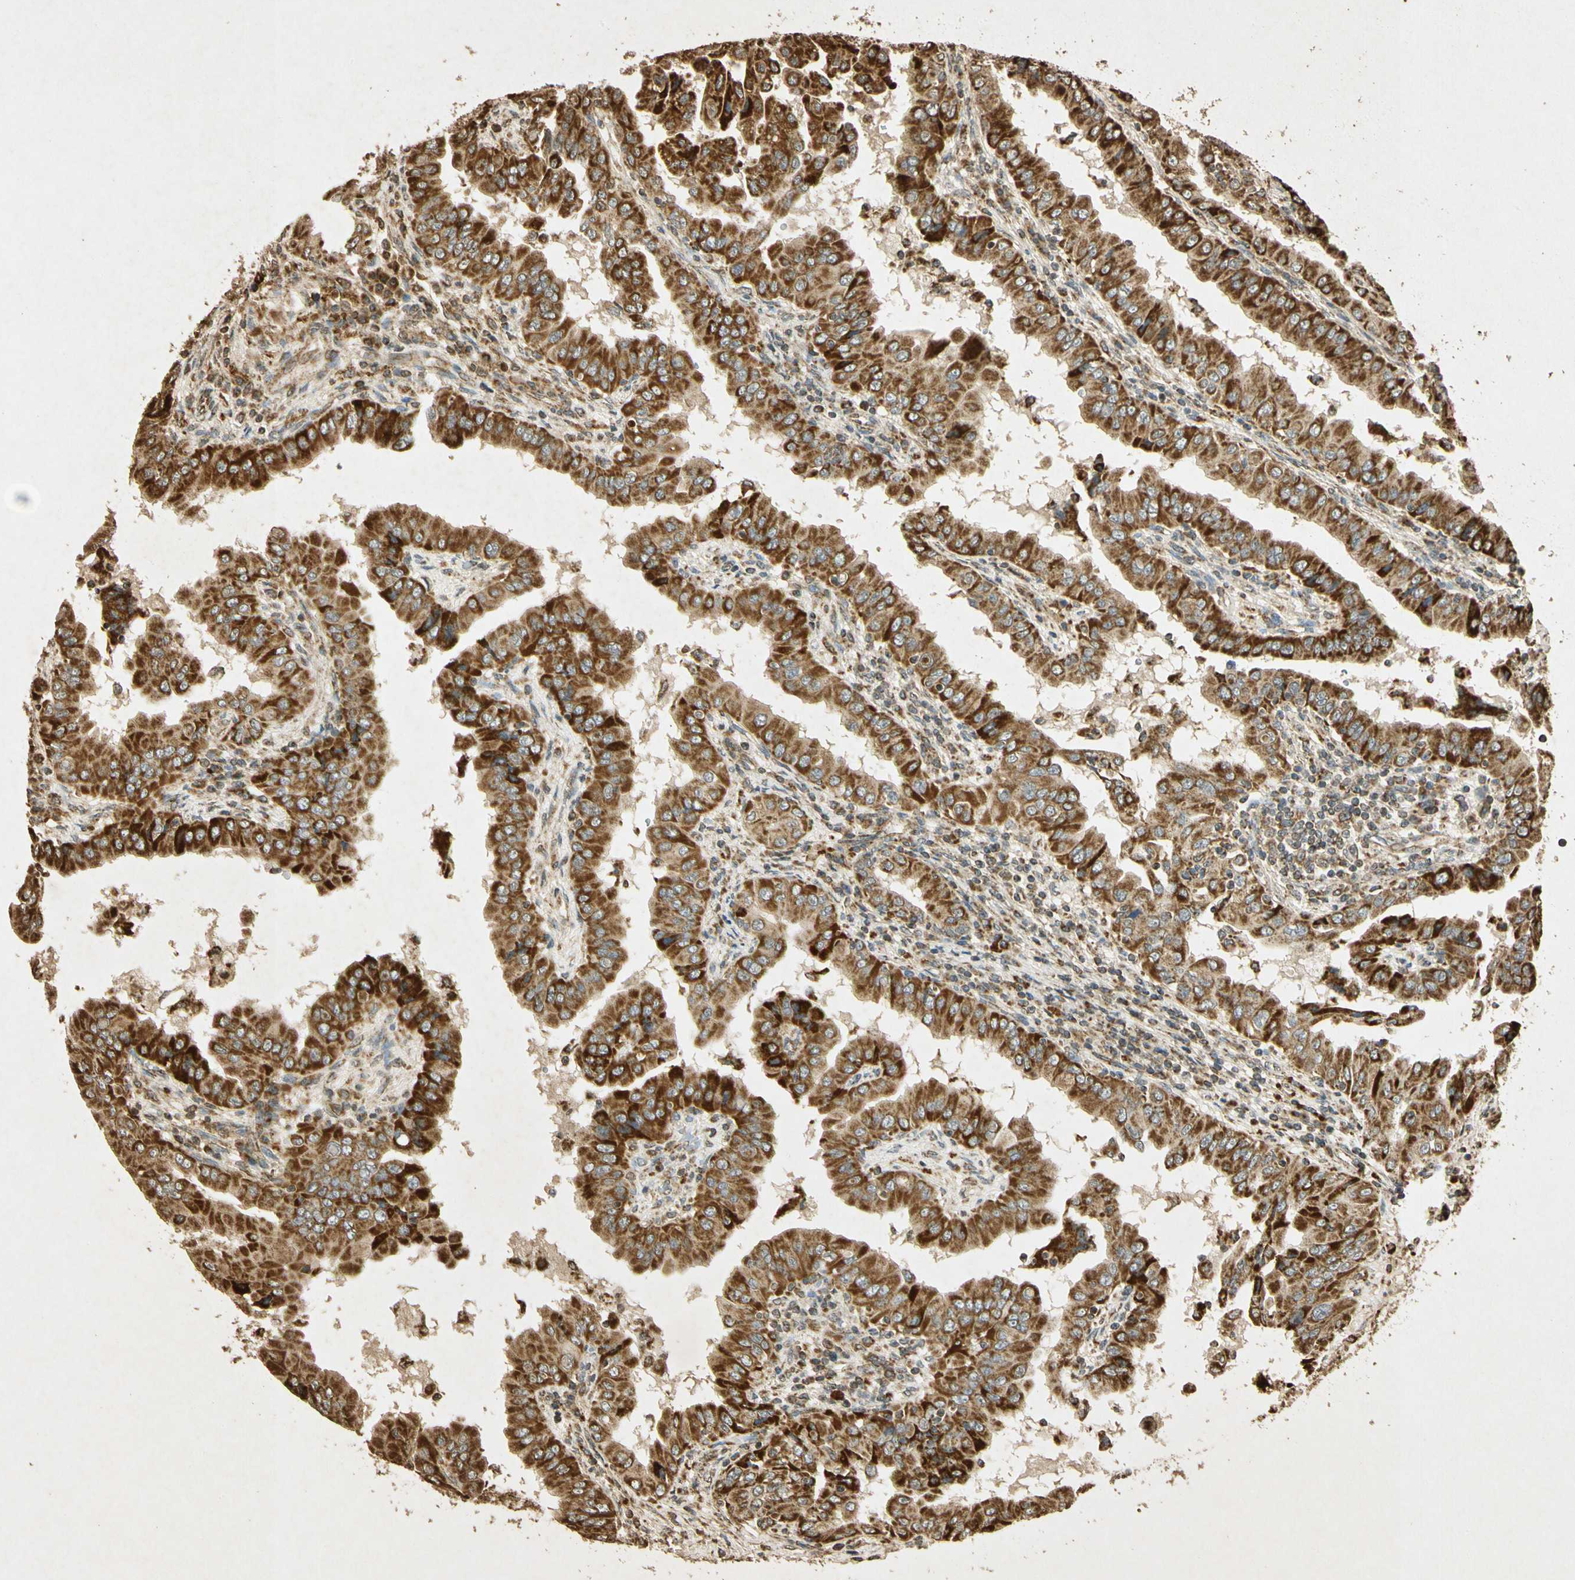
{"staining": {"intensity": "strong", "quantity": ">75%", "location": "cytoplasmic/membranous"}, "tissue": "thyroid cancer", "cell_type": "Tumor cells", "image_type": "cancer", "snomed": [{"axis": "morphology", "description": "Papillary adenocarcinoma, NOS"}, {"axis": "topography", "description": "Thyroid gland"}], "caption": "IHC of papillary adenocarcinoma (thyroid) demonstrates high levels of strong cytoplasmic/membranous staining in approximately >75% of tumor cells.", "gene": "PRDX3", "patient": {"sex": "male", "age": 33}}